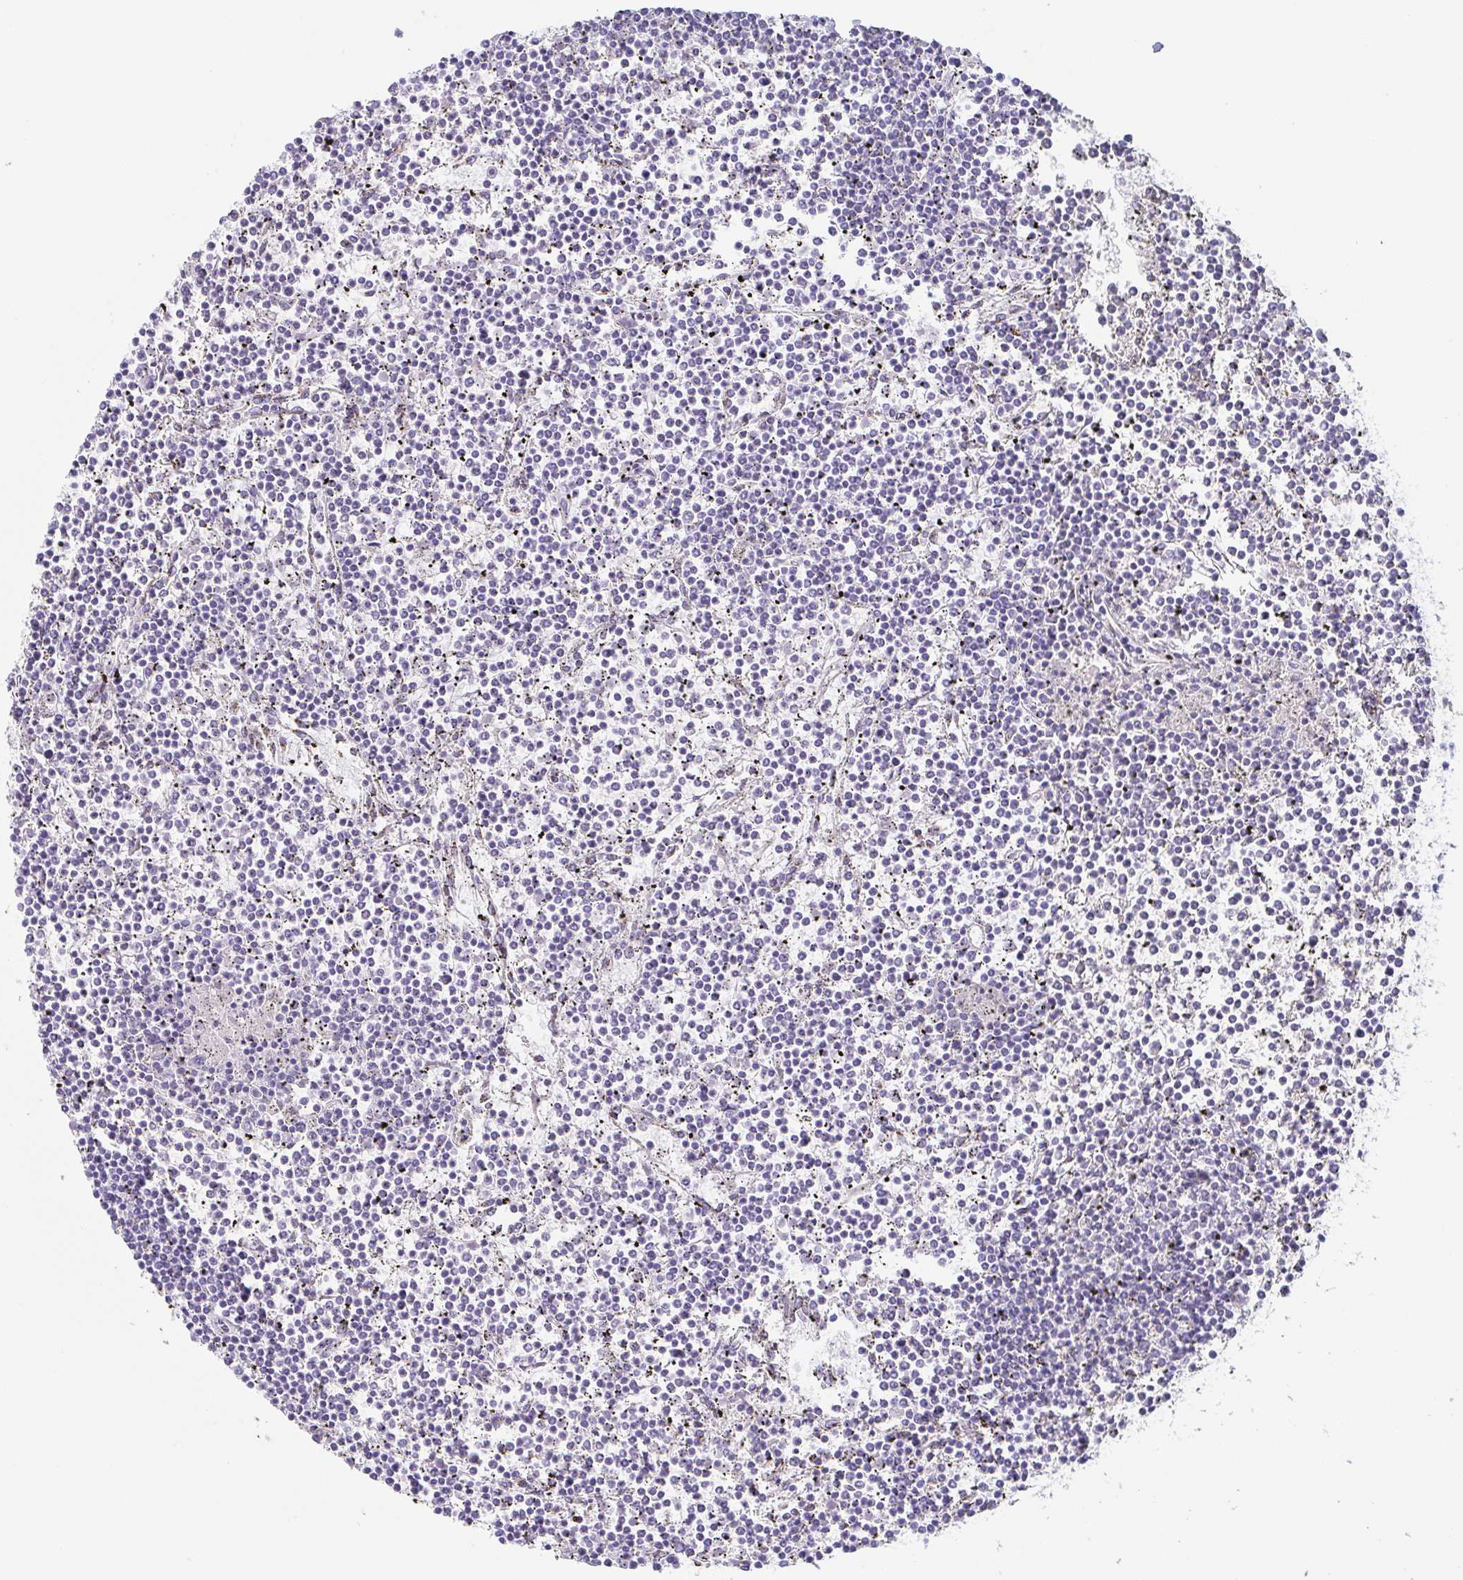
{"staining": {"intensity": "negative", "quantity": "none", "location": "none"}, "tissue": "lymphoma", "cell_type": "Tumor cells", "image_type": "cancer", "snomed": [{"axis": "morphology", "description": "Malignant lymphoma, non-Hodgkin's type, Low grade"}, {"axis": "topography", "description": "Spleen"}], "caption": "Tumor cells are negative for brown protein staining in malignant lymphoma, non-Hodgkin's type (low-grade).", "gene": "LDLRAD1", "patient": {"sex": "female", "age": 19}}